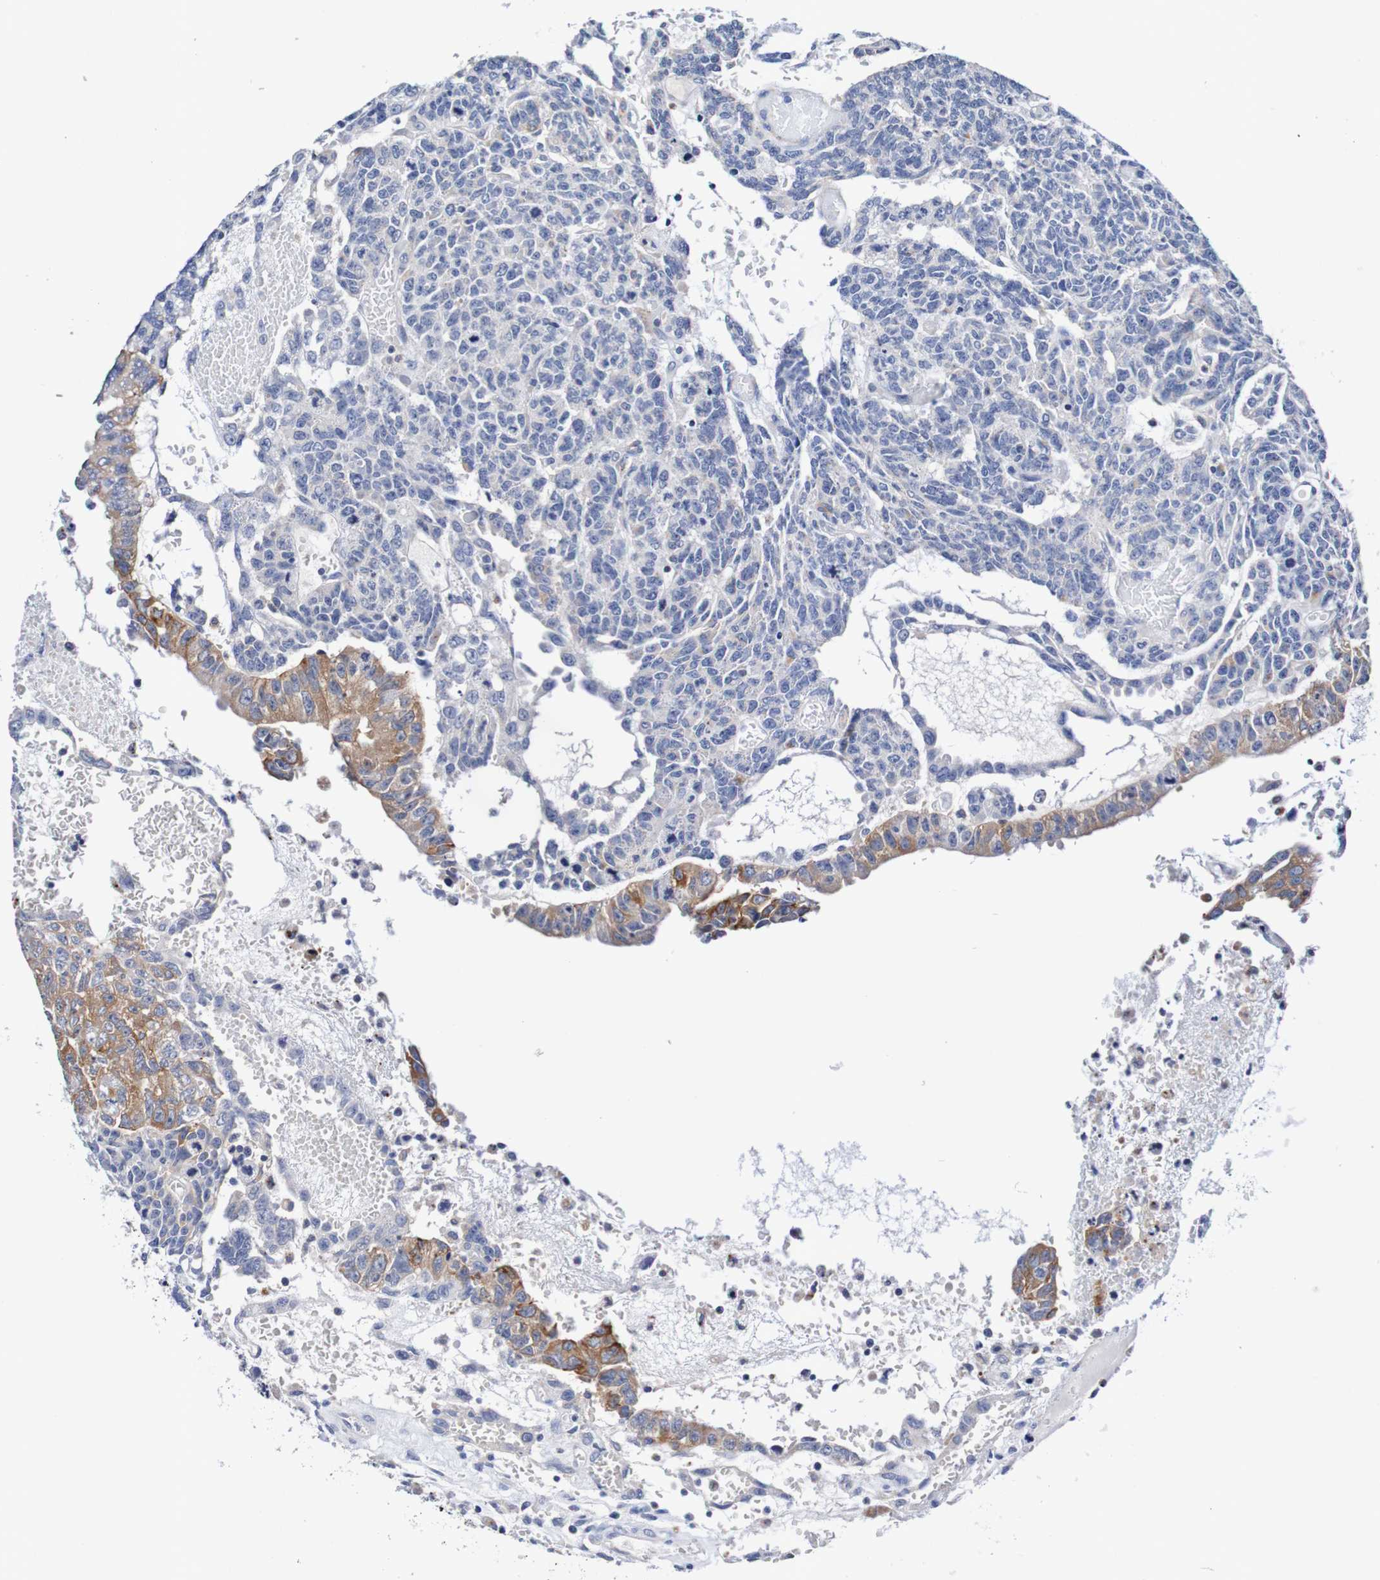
{"staining": {"intensity": "weak", "quantity": "25%-75%", "location": "cytoplasmic/membranous"}, "tissue": "testis cancer", "cell_type": "Tumor cells", "image_type": "cancer", "snomed": [{"axis": "morphology", "description": "Seminoma, NOS"}, {"axis": "morphology", "description": "Carcinoma, Embryonal, NOS"}, {"axis": "topography", "description": "Testis"}], "caption": "Protein staining demonstrates weak cytoplasmic/membranous positivity in about 25%-75% of tumor cells in seminoma (testis). The staining was performed using DAB (3,3'-diaminobenzidine), with brown indicating positive protein expression. Nuclei are stained blue with hematoxylin.", "gene": "SEZ6", "patient": {"sex": "male", "age": 52}}